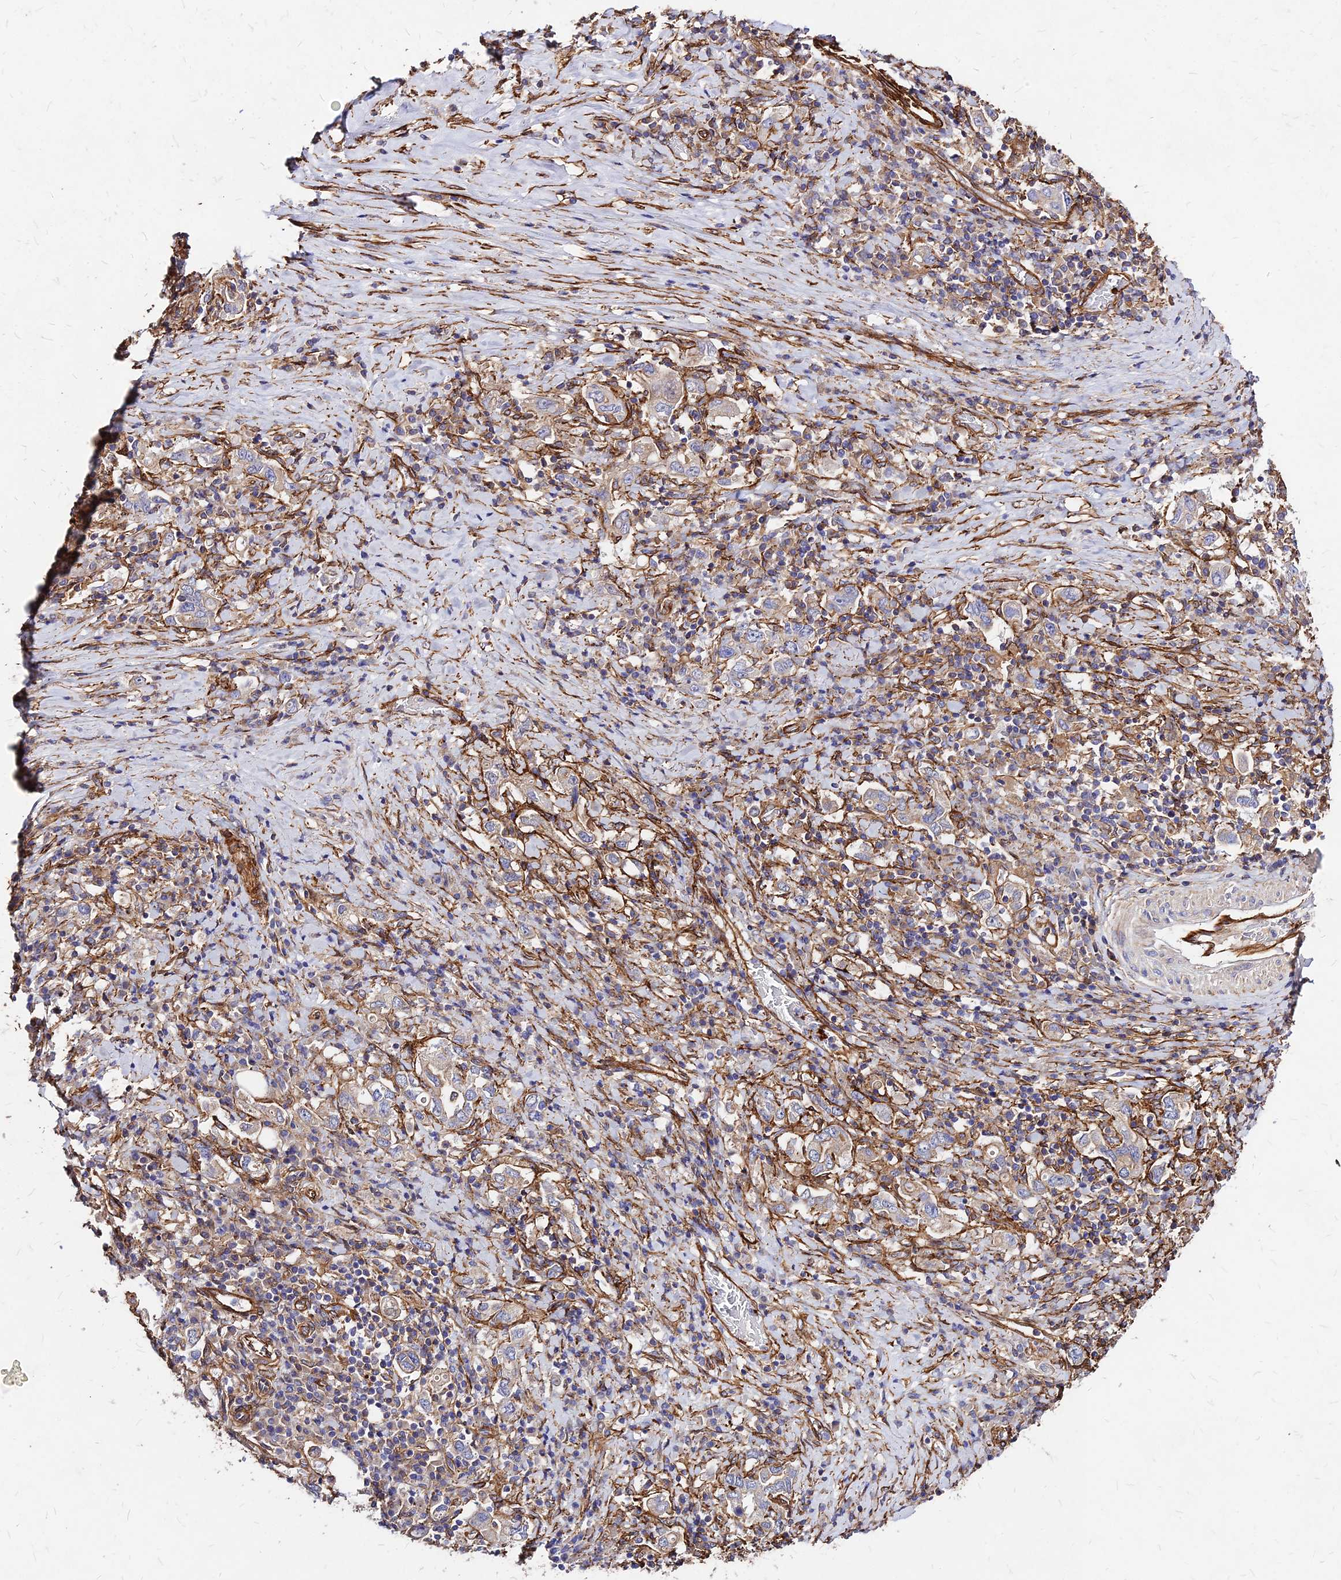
{"staining": {"intensity": "moderate", "quantity": "<25%", "location": "cytoplasmic/membranous"}, "tissue": "stomach cancer", "cell_type": "Tumor cells", "image_type": "cancer", "snomed": [{"axis": "morphology", "description": "Adenocarcinoma, NOS"}, {"axis": "topography", "description": "Stomach, upper"}, {"axis": "topography", "description": "Stomach"}], "caption": "Immunohistochemistry micrograph of neoplastic tissue: human stomach cancer (adenocarcinoma) stained using immunohistochemistry (IHC) displays low levels of moderate protein expression localized specifically in the cytoplasmic/membranous of tumor cells, appearing as a cytoplasmic/membranous brown color.", "gene": "EFCC1", "patient": {"sex": "male", "age": 62}}